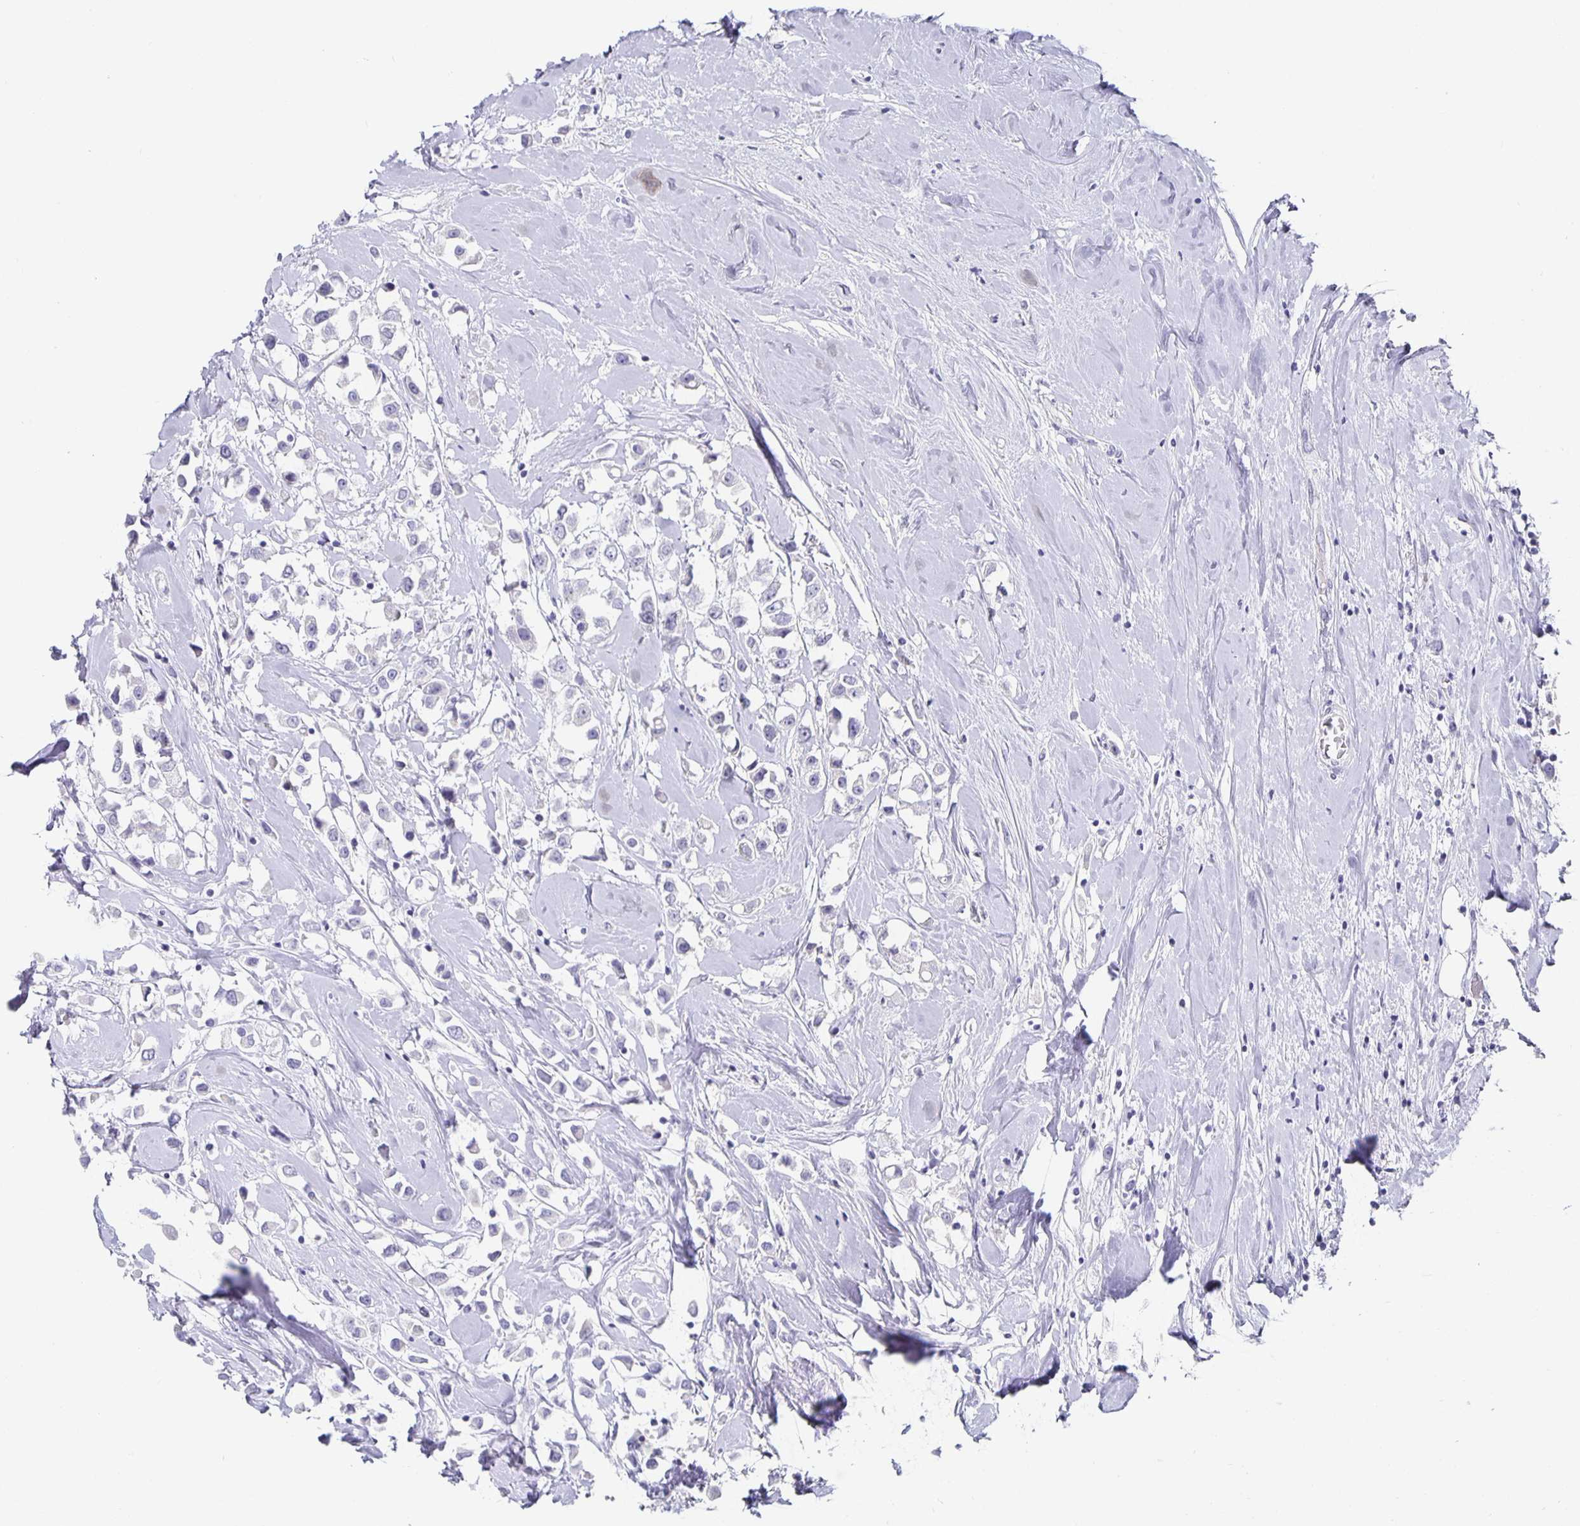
{"staining": {"intensity": "negative", "quantity": "none", "location": "none"}, "tissue": "breast cancer", "cell_type": "Tumor cells", "image_type": "cancer", "snomed": [{"axis": "morphology", "description": "Duct carcinoma"}, {"axis": "topography", "description": "Breast"}], "caption": "High power microscopy photomicrograph of an IHC image of invasive ductal carcinoma (breast), revealing no significant positivity in tumor cells.", "gene": "CHGA", "patient": {"sex": "female", "age": 61}}